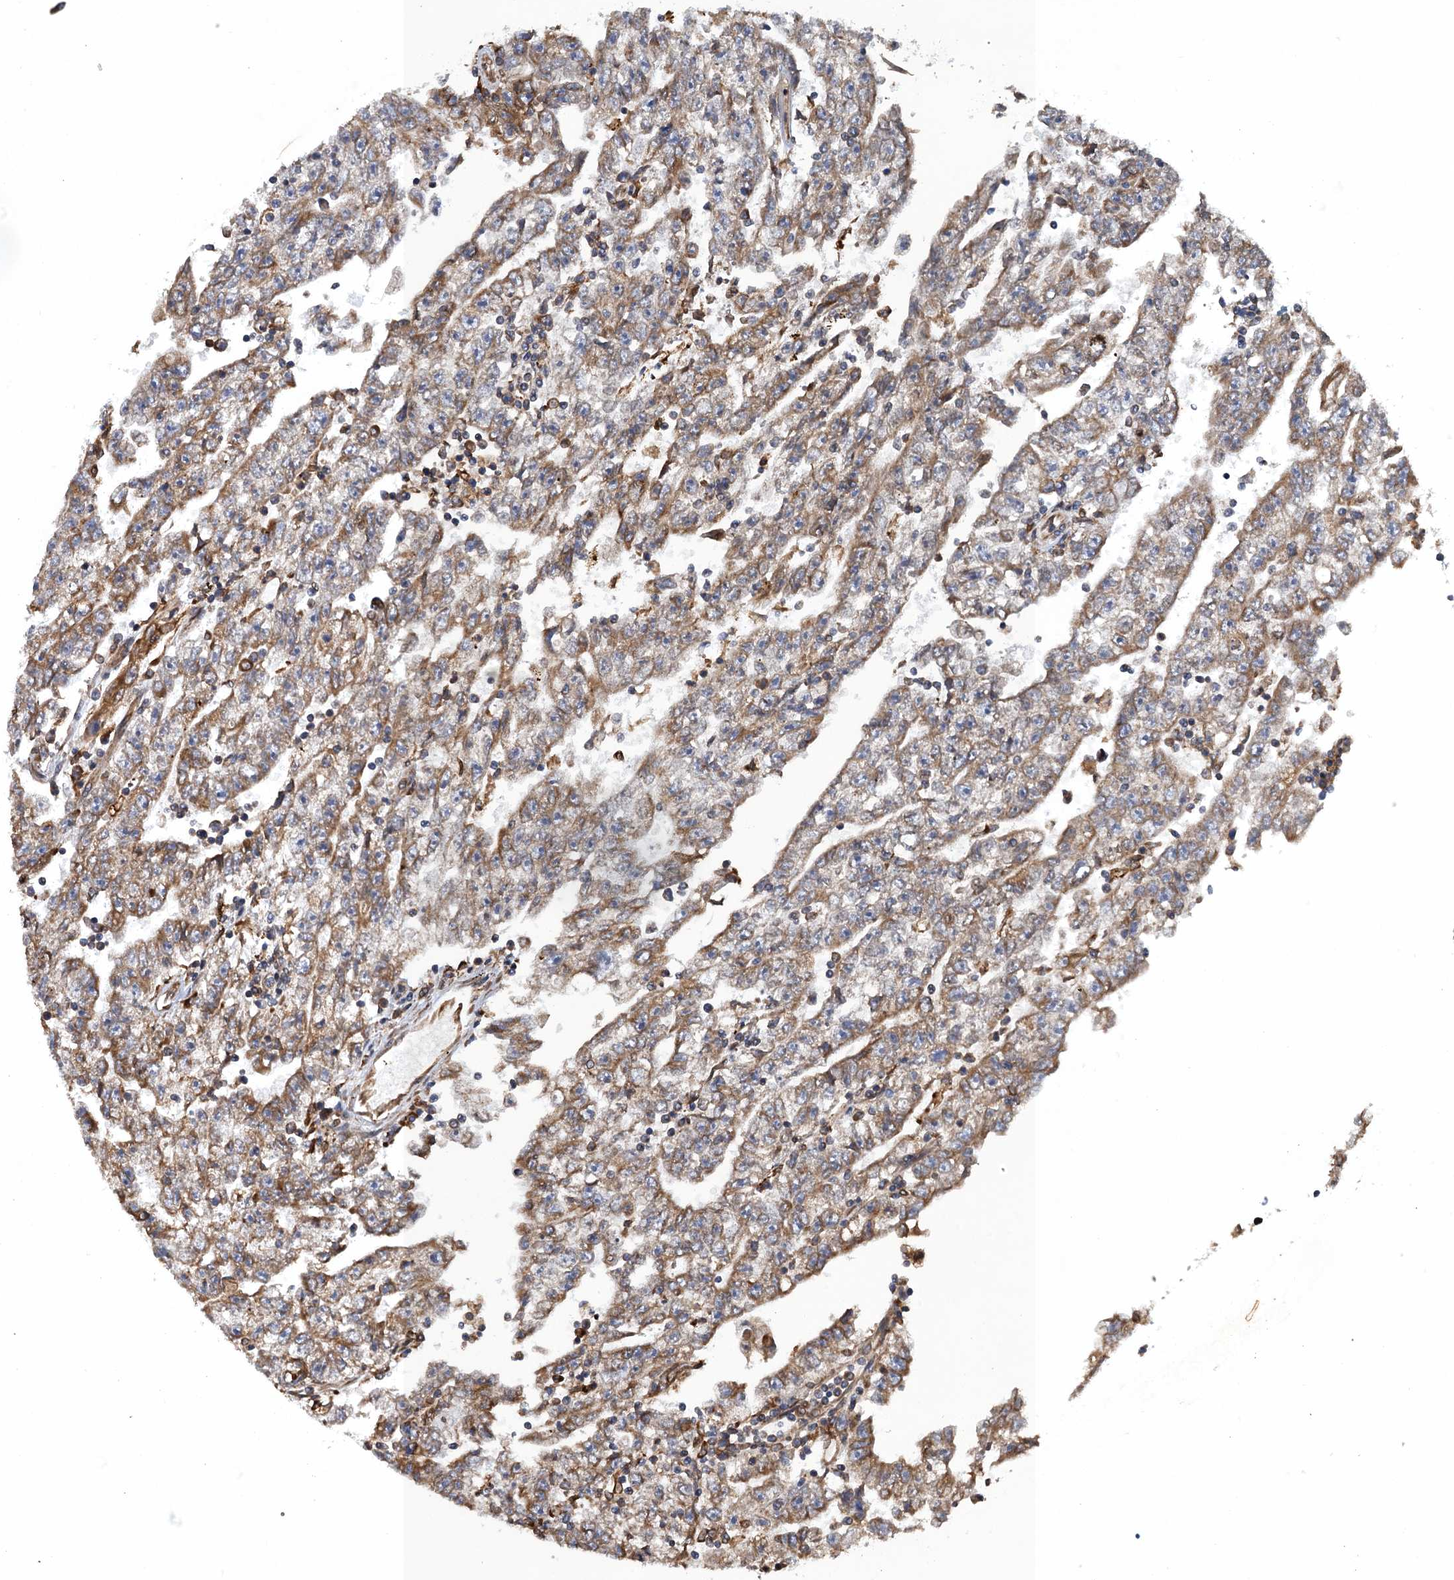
{"staining": {"intensity": "moderate", "quantity": ">75%", "location": "cytoplasmic/membranous"}, "tissue": "testis cancer", "cell_type": "Tumor cells", "image_type": "cancer", "snomed": [{"axis": "morphology", "description": "Carcinoma, Embryonal, NOS"}, {"axis": "topography", "description": "Testis"}], "caption": "A histopathology image showing moderate cytoplasmic/membranous staining in about >75% of tumor cells in embryonal carcinoma (testis), as visualized by brown immunohistochemical staining.", "gene": "ARMC5", "patient": {"sex": "male", "age": 25}}